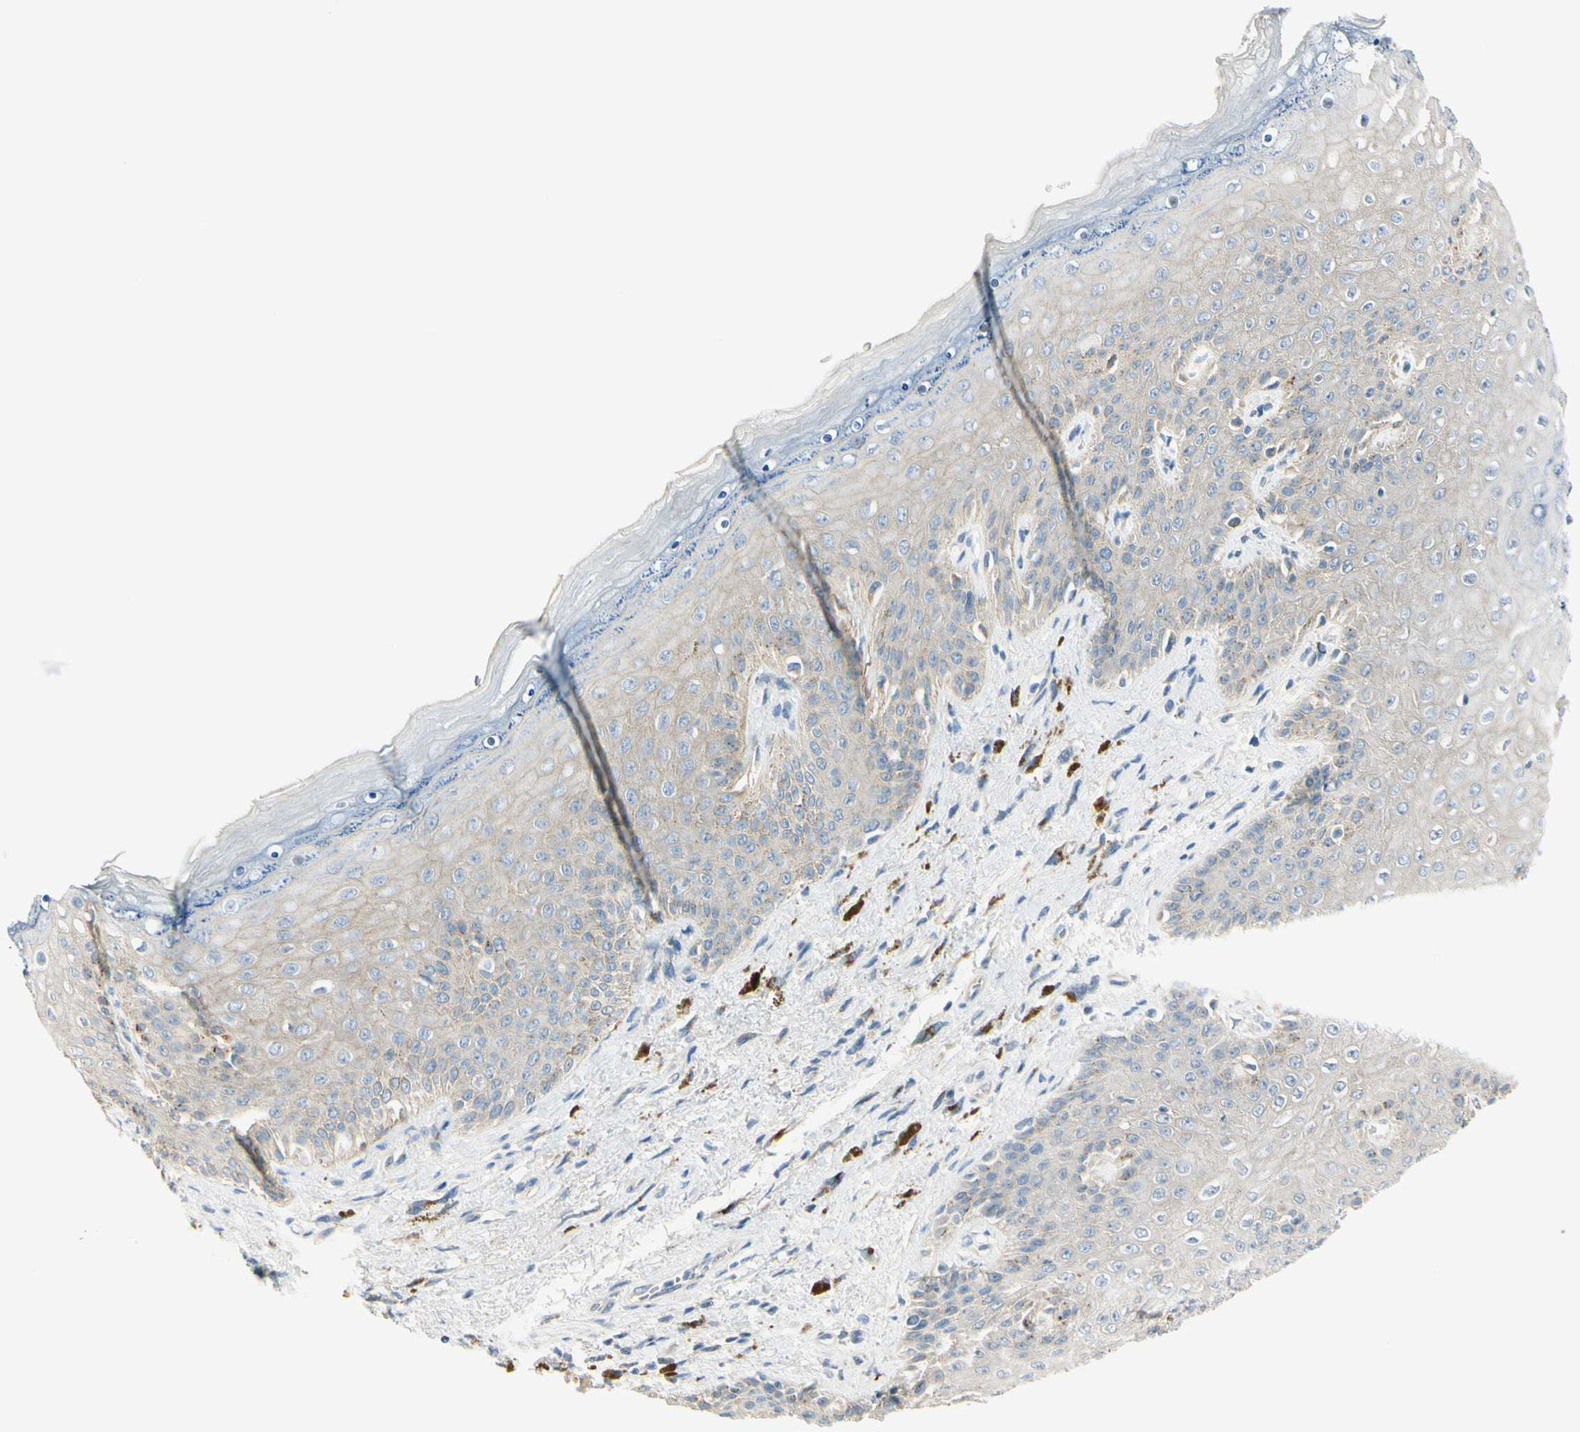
{"staining": {"intensity": "negative", "quantity": "none", "location": "none"}, "tissue": "skin", "cell_type": "Epidermal cells", "image_type": "normal", "snomed": [{"axis": "morphology", "description": "Normal tissue, NOS"}, {"axis": "topography", "description": "Anal"}], "caption": "A high-resolution image shows IHC staining of unremarkable skin, which displays no significant staining in epidermal cells. (Brightfield microscopy of DAB immunohistochemistry (IHC) at high magnification).", "gene": "GALNT5", "patient": {"sex": "female", "age": 46}}